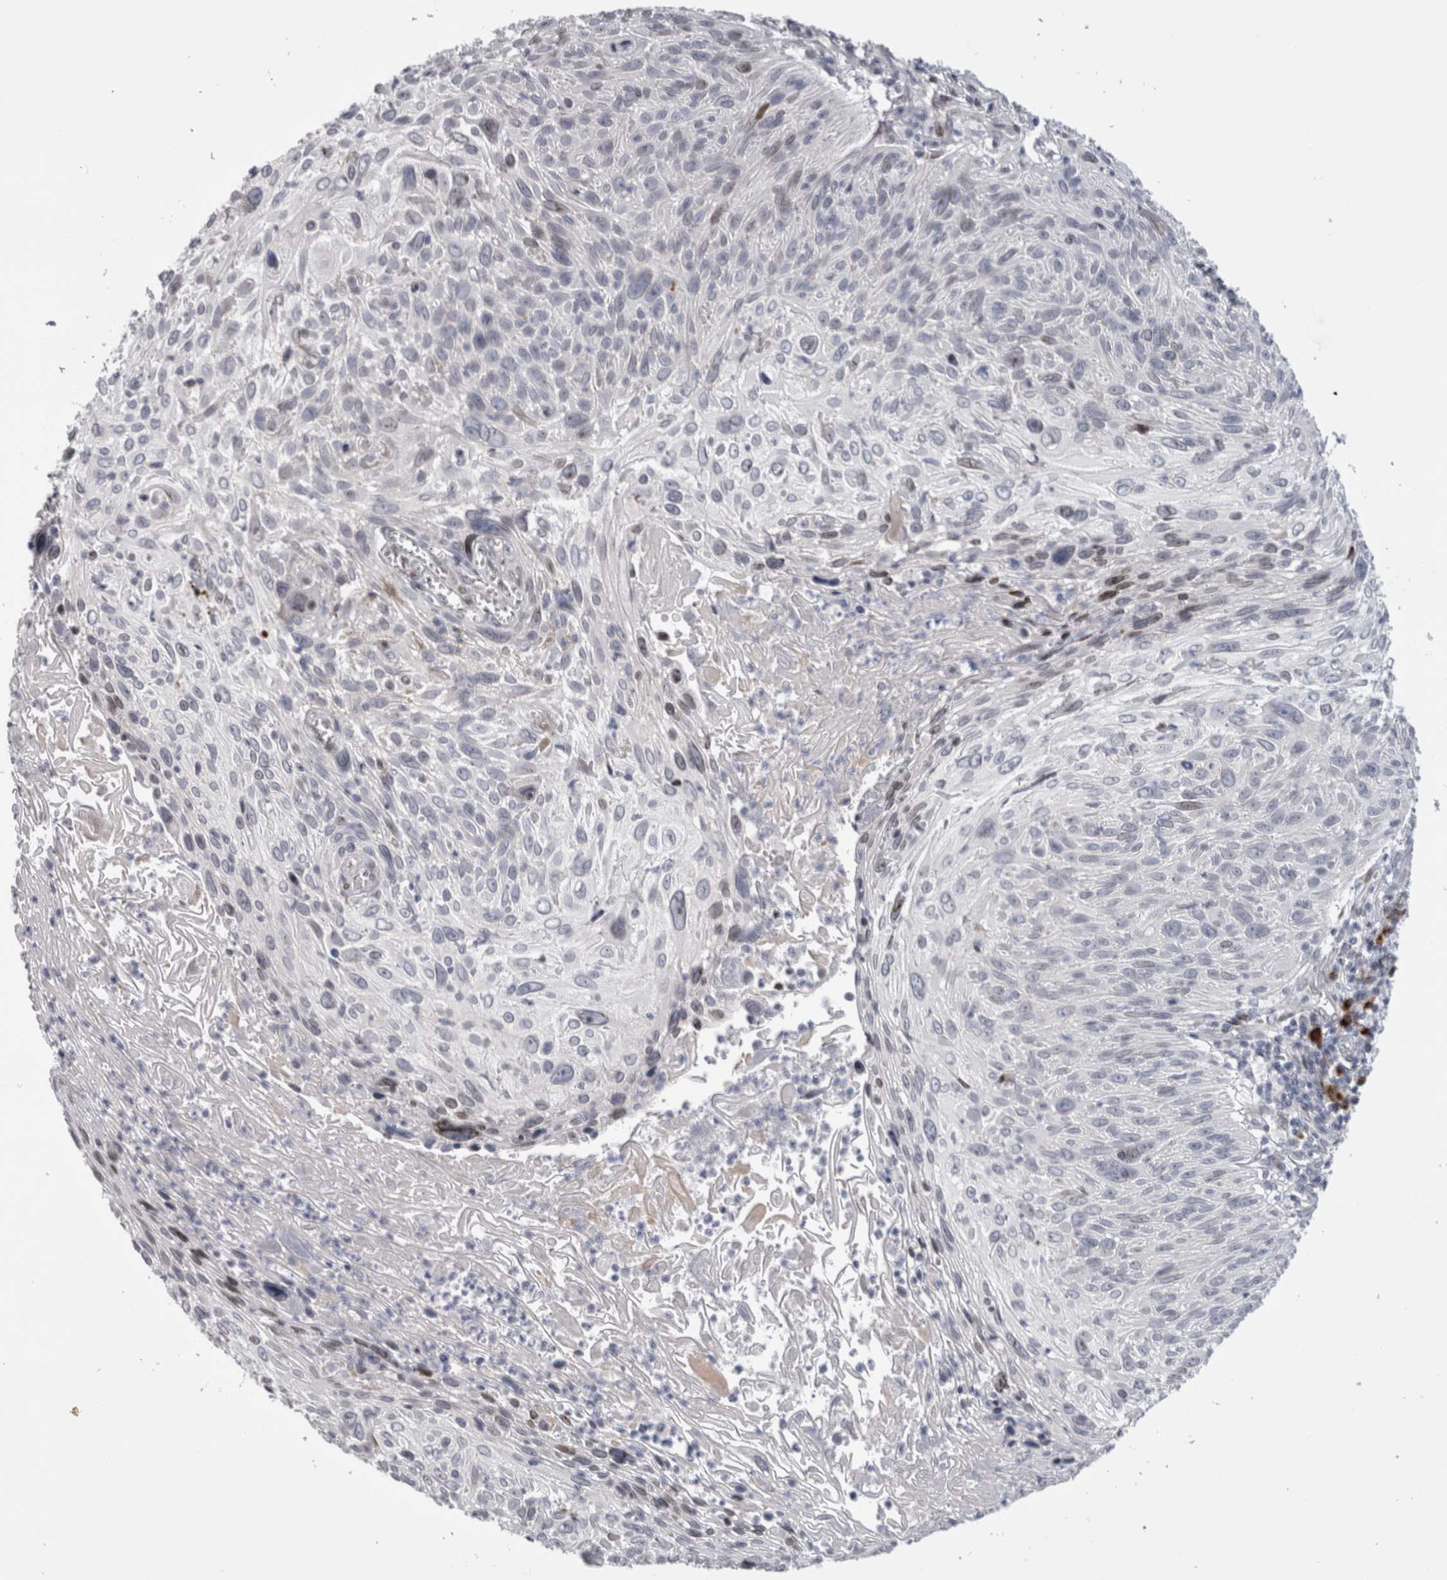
{"staining": {"intensity": "negative", "quantity": "none", "location": "none"}, "tissue": "cervical cancer", "cell_type": "Tumor cells", "image_type": "cancer", "snomed": [{"axis": "morphology", "description": "Squamous cell carcinoma, NOS"}, {"axis": "topography", "description": "Cervix"}], "caption": "Cervical squamous cell carcinoma was stained to show a protein in brown. There is no significant staining in tumor cells.", "gene": "DMTN", "patient": {"sex": "female", "age": 51}}